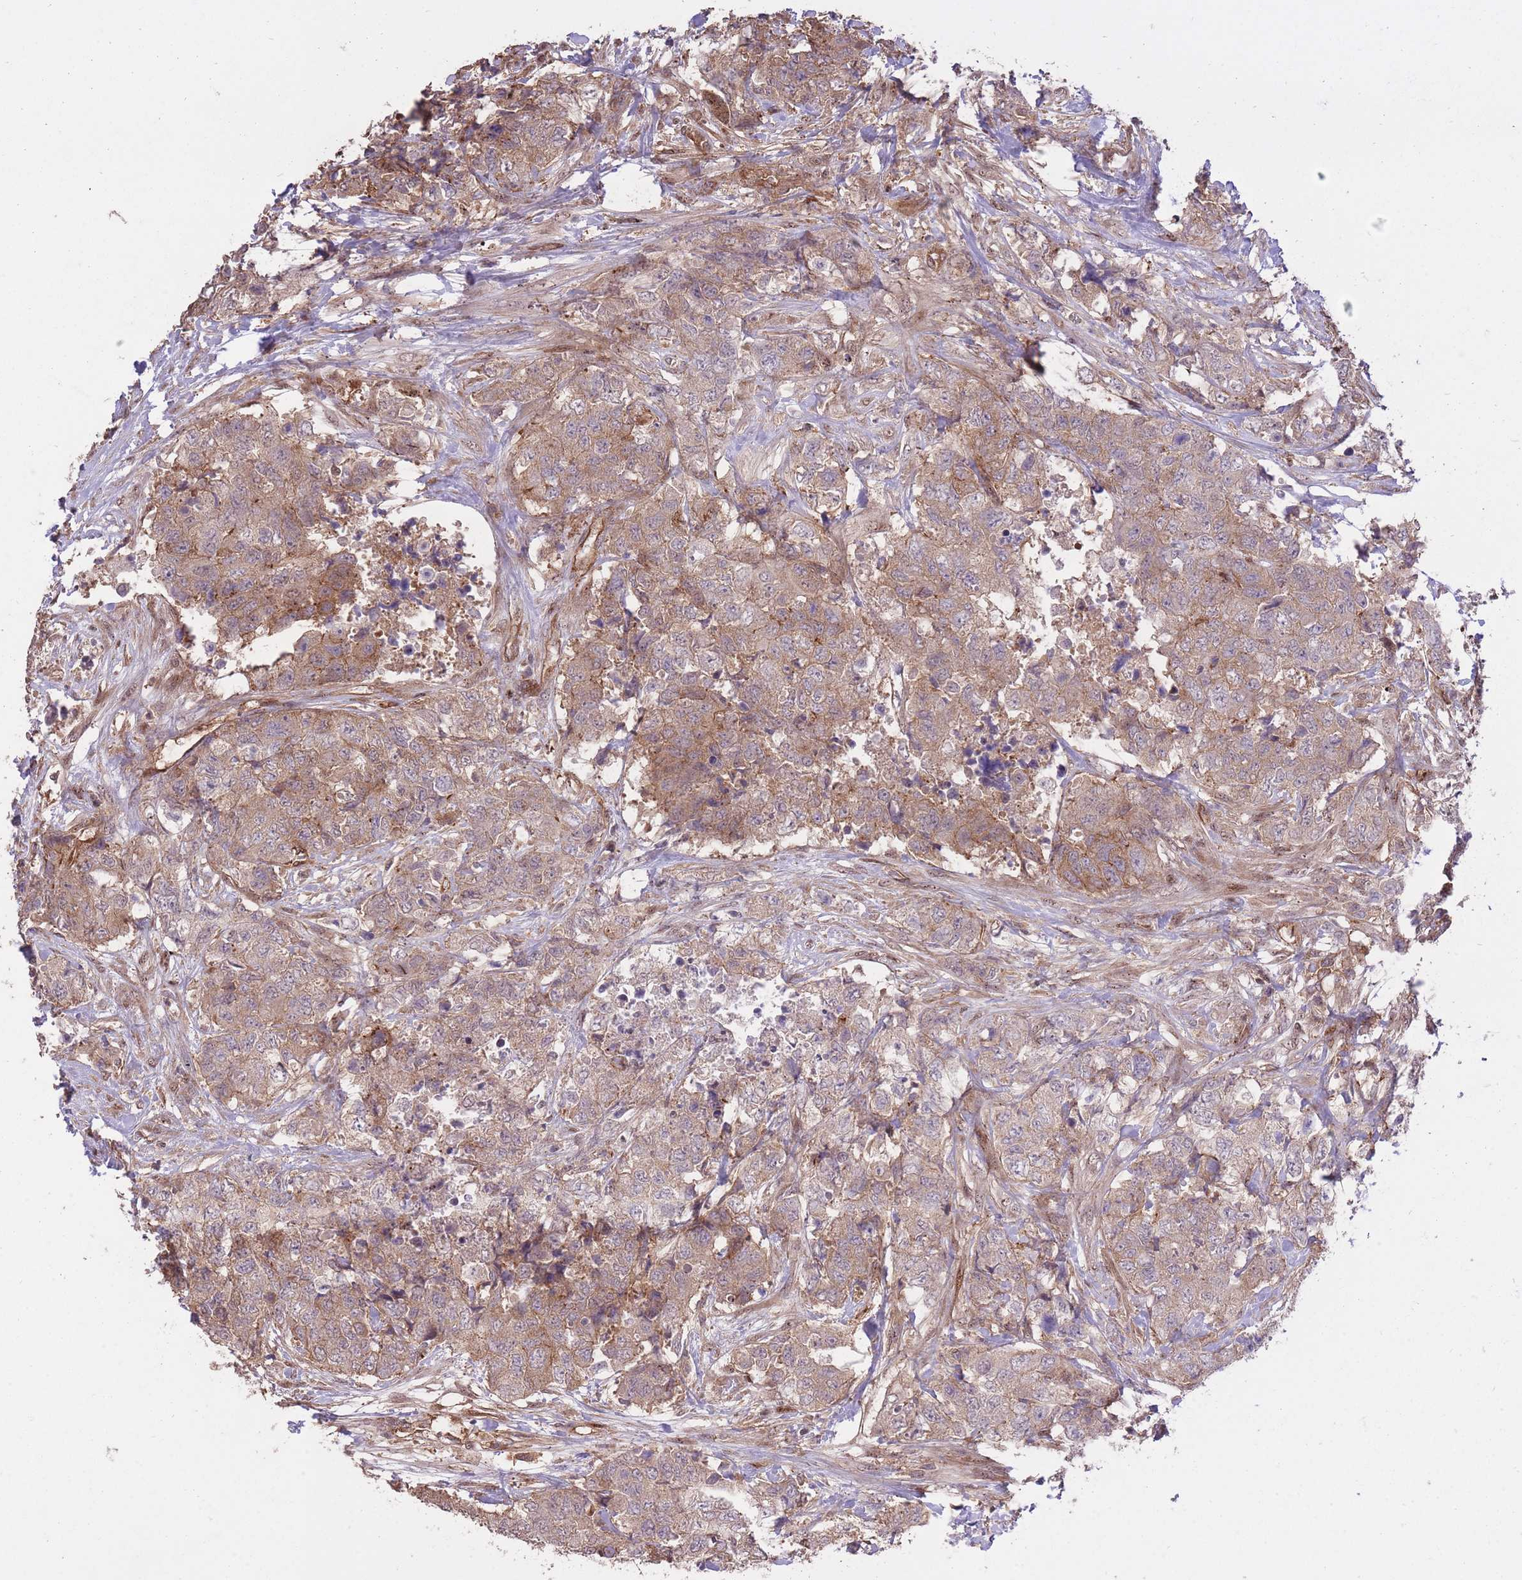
{"staining": {"intensity": "moderate", "quantity": ">75%", "location": "cytoplasmic/membranous"}, "tissue": "urothelial cancer", "cell_type": "Tumor cells", "image_type": "cancer", "snomed": [{"axis": "morphology", "description": "Urothelial carcinoma, High grade"}, {"axis": "topography", "description": "Urinary bladder"}], "caption": "Human urothelial cancer stained with a protein marker demonstrates moderate staining in tumor cells.", "gene": "PLD1", "patient": {"sex": "female", "age": 78}}